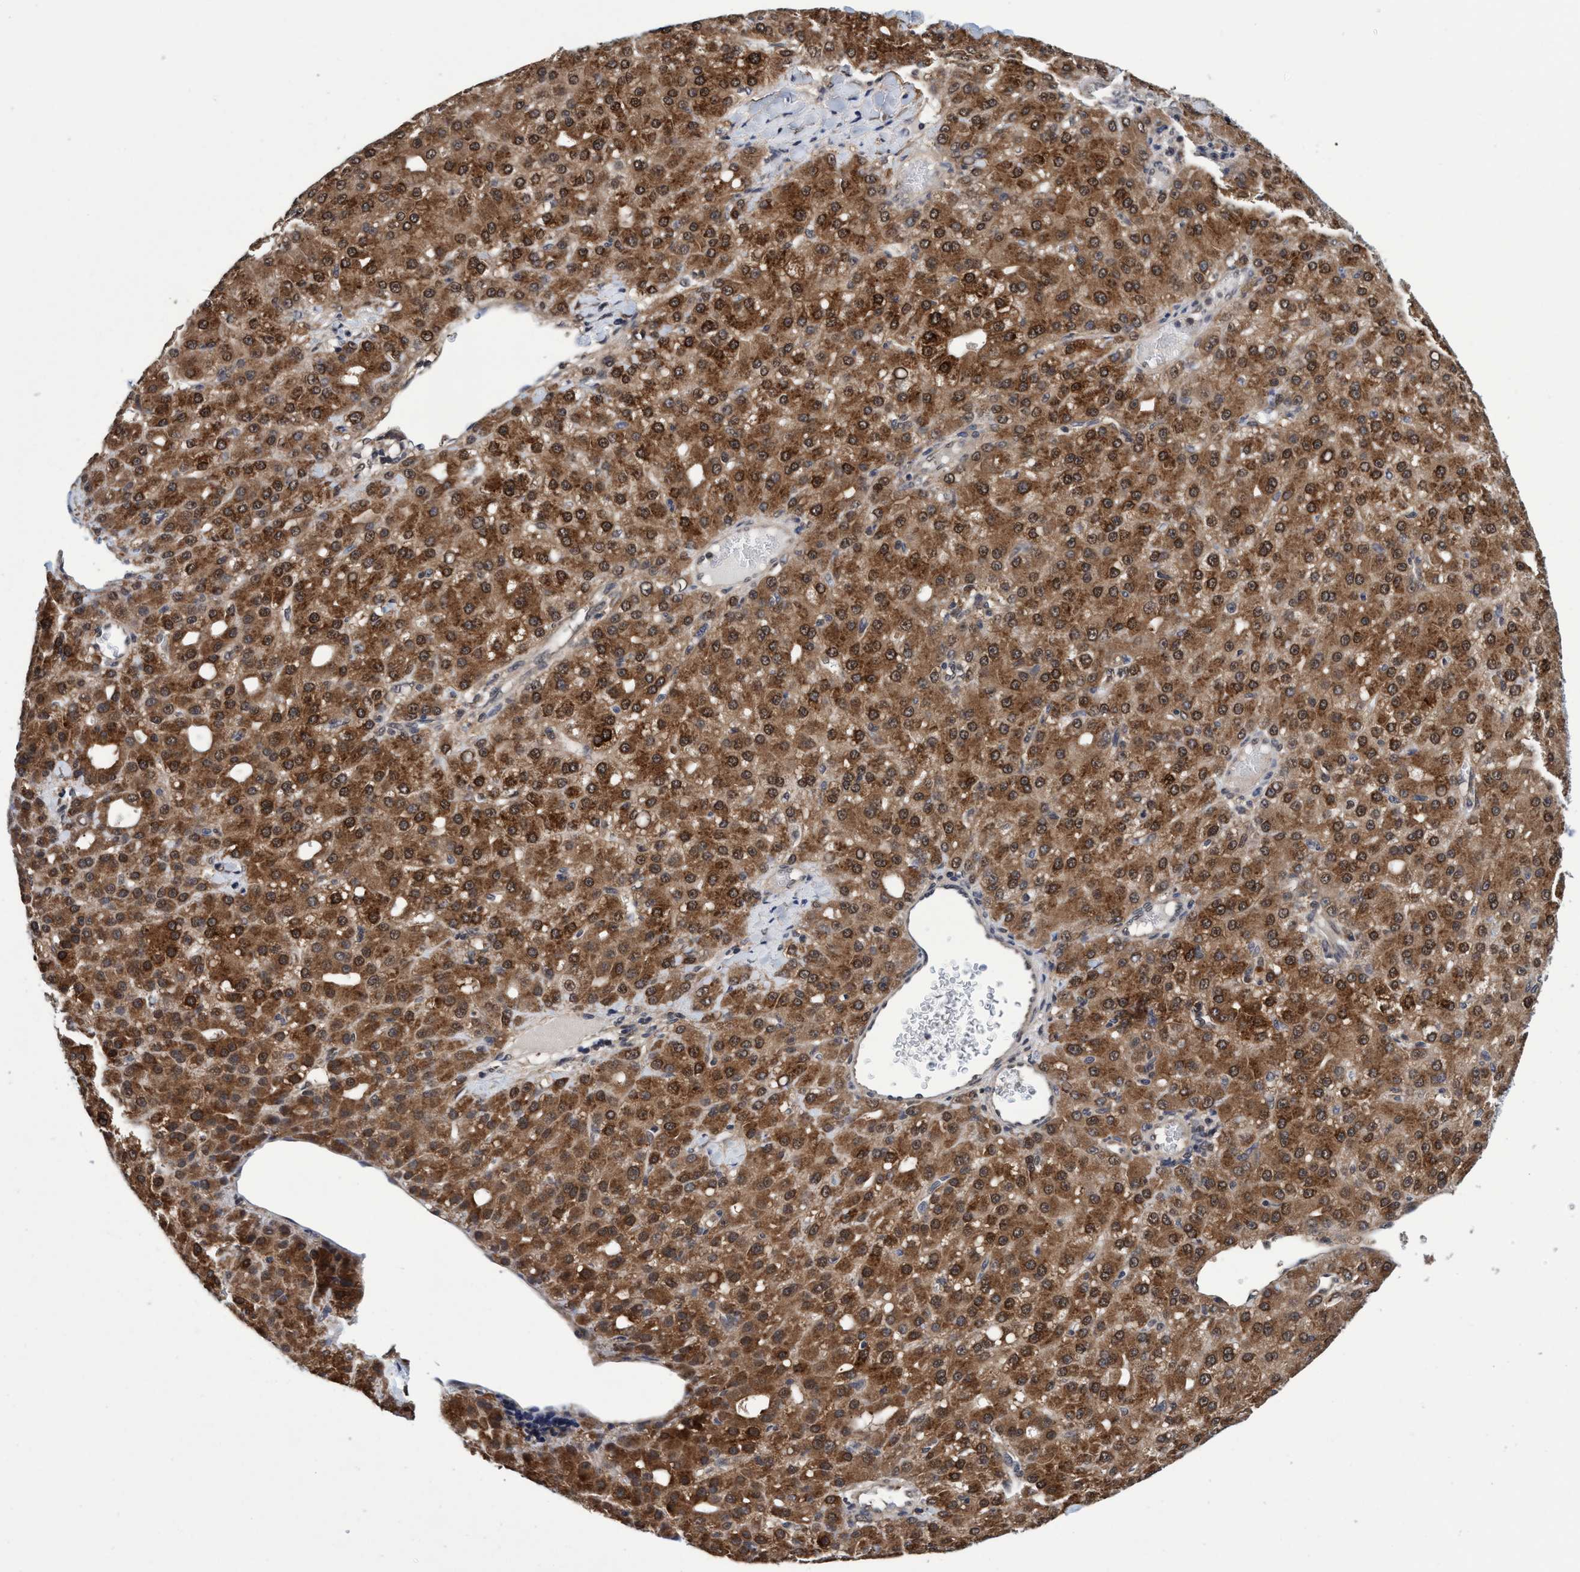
{"staining": {"intensity": "moderate", "quantity": ">75%", "location": "cytoplasmic/membranous"}, "tissue": "liver cancer", "cell_type": "Tumor cells", "image_type": "cancer", "snomed": [{"axis": "morphology", "description": "Carcinoma, Hepatocellular, NOS"}, {"axis": "topography", "description": "Liver"}], "caption": "Immunohistochemical staining of human liver hepatocellular carcinoma reveals medium levels of moderate cytoplasmic/membranous protein expression in approximately >75% of tumor cells.", "gene": "PSMD12", "patient": {"sex": "male", "age": 67}}